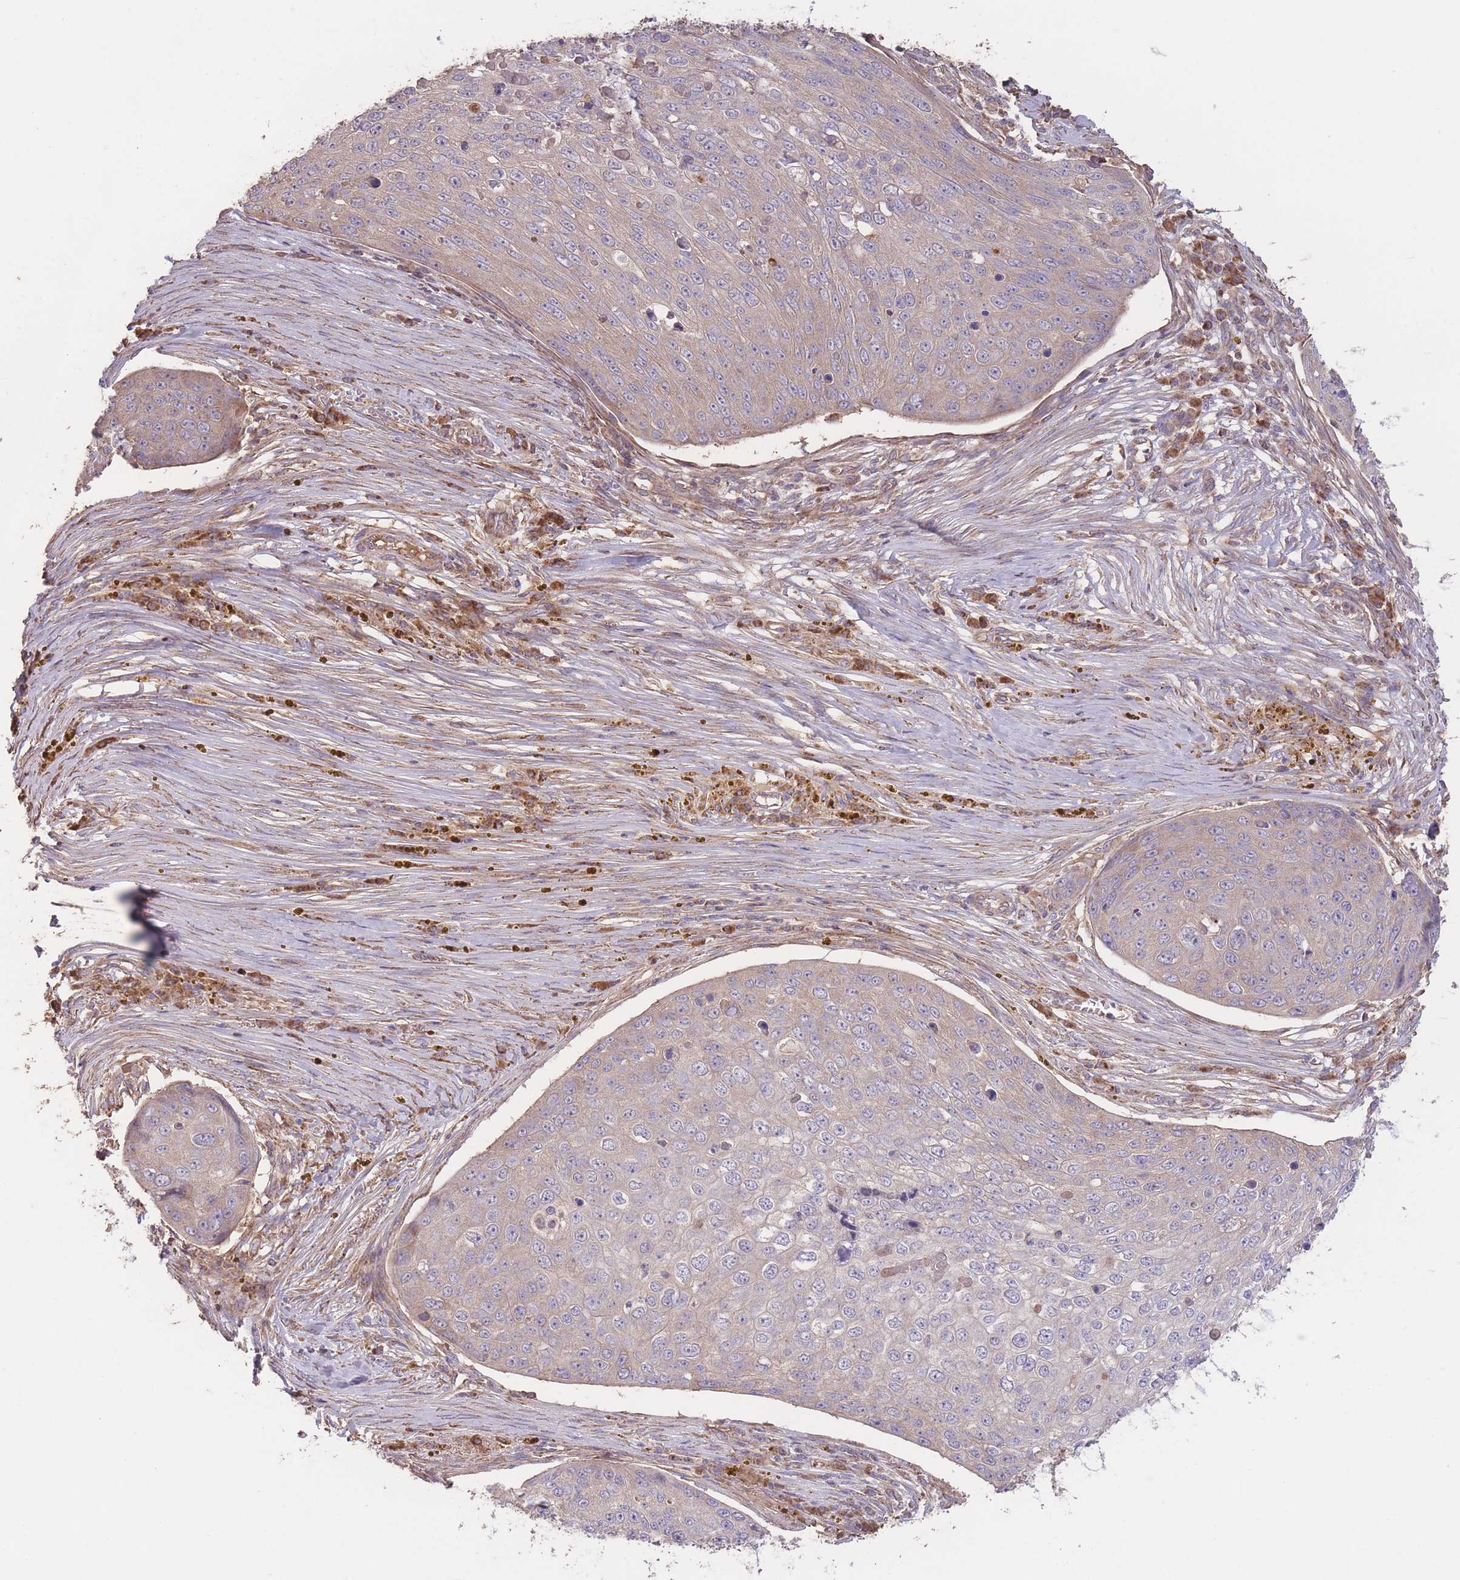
{"staining": {"intensity": "negative", "quantity": "none", "location": "none"}, "tissue": "skin cancer", "cell_type": "Tumor cells", "image_type": "cancer", "snomed": [{"axis": "morphology", "description": "Squamous cell carcinoma, NOS"}, {"axis": "topography", "description": "Skin"}], "caption": "The immunohistochemistry (IHC) micrograph has no significant expression in tumor cells of skin cancer tissue.", "gene": "EEF1AKMT1", "patient": {"sex": "male", "age": 71}}